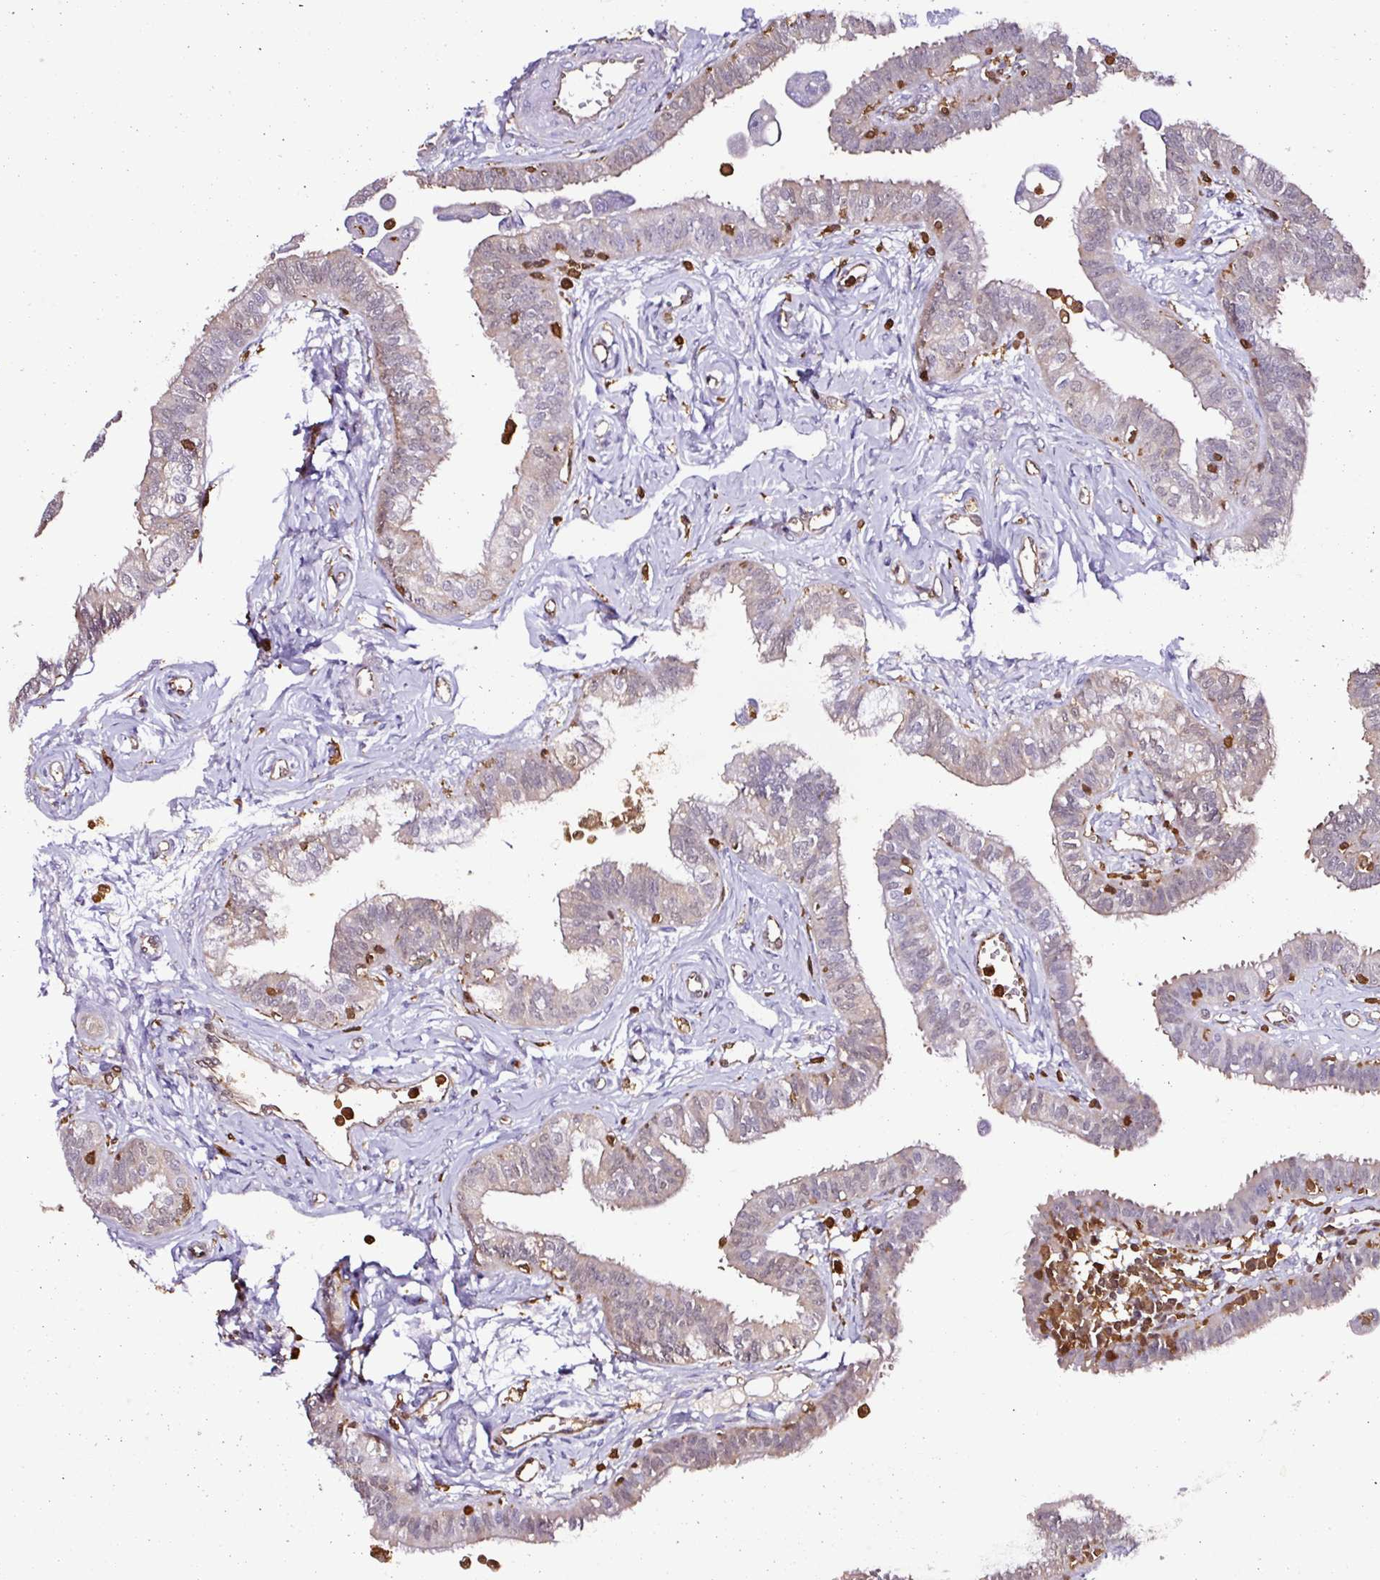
{"staining": {"intensity": "weak", "quantity": "<25%", "location": "cytoplasmic/membranous"}, "tissue": "fallopian tube", "cell_type": "Glandular cells", "image_type": "normal", "snomed": [{"axis": "morphology", "description": "Normal tissue, NOS"}, {"axis": "morphology", "description": "Carcinoma, NOS"}, {"axis": "topography", "description": "Fallopian tube"}, {"axis": "topography", "description": "Ovary"}], "caption": "Fallopian tube stained for a protein using immunohistochemistry exhibits no positivity glandular cells.", "gene": "ARHGDIB", "patient": {"sex": "female", "age": 59}}